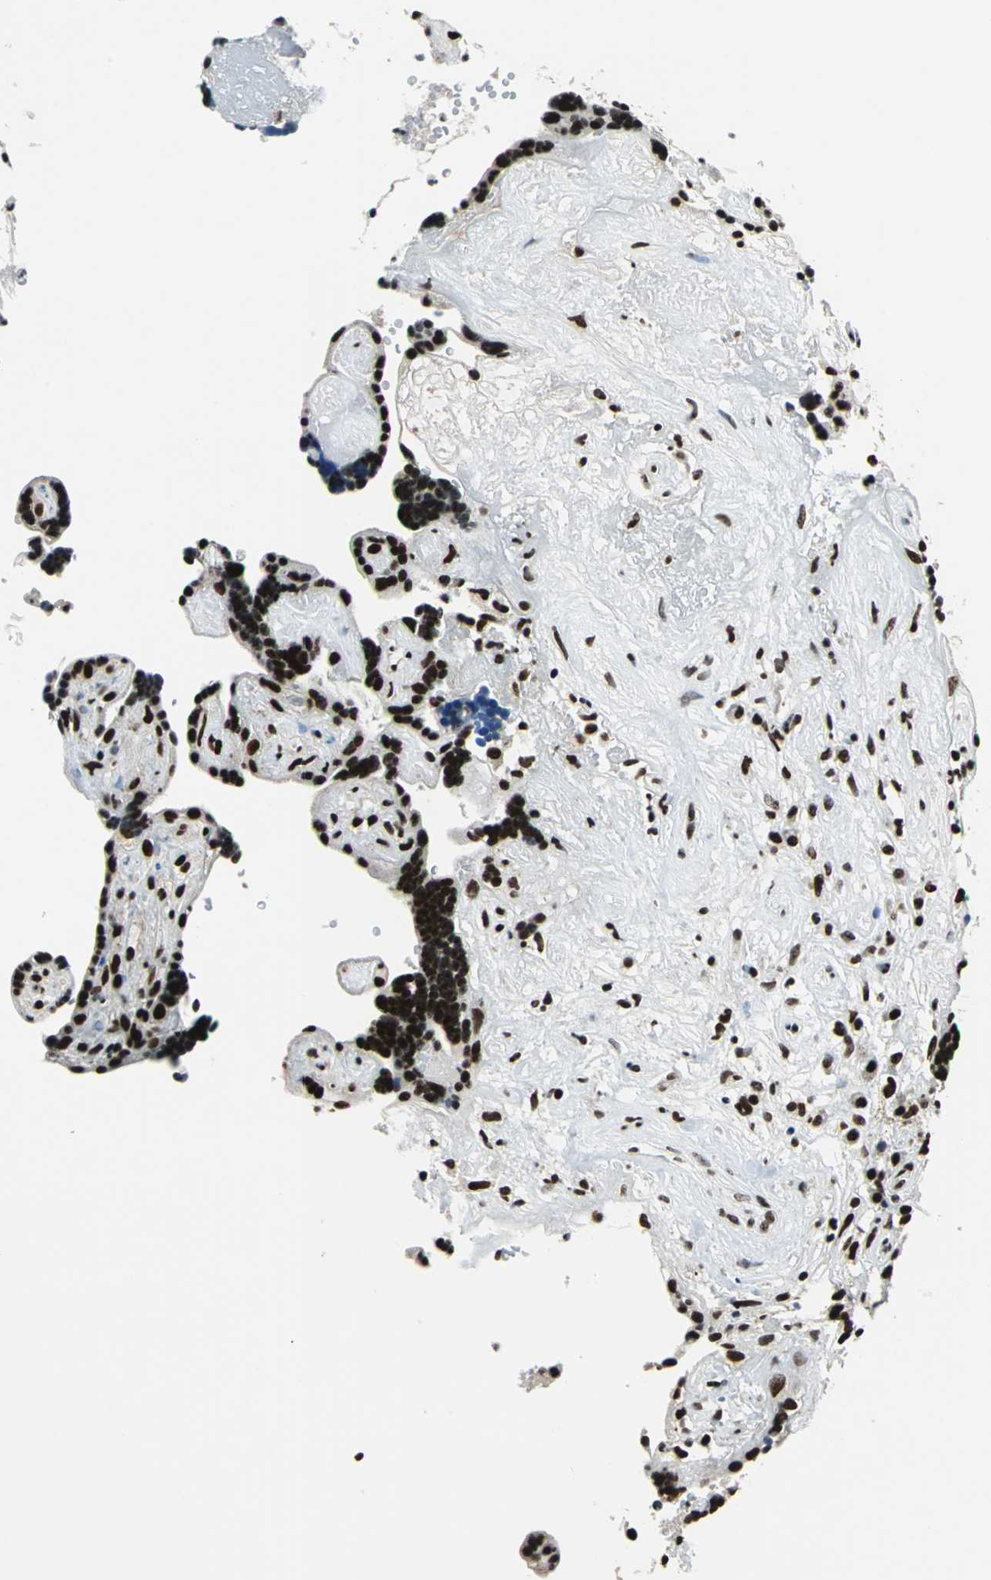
{"staining": {"intensity": "strong", "quantity": ">75%", "location": "nuclear"}, "tissue": "placenta", "cell_type": "Trophoblastic cells", "image_type": "normal", "snomed": [{"axis": "morphology", "description": "Normal tissue, NOS"}, {"axis": "topography", "description": "Placenta"}], "caption": "This micrograph exhibits IHC staining of normal placenta, with high strong nuclear expression in approximately >75% of trophoblastic cells.", "gene": "BCLAF1", "patient": {"sex": "female", "age": 30}}